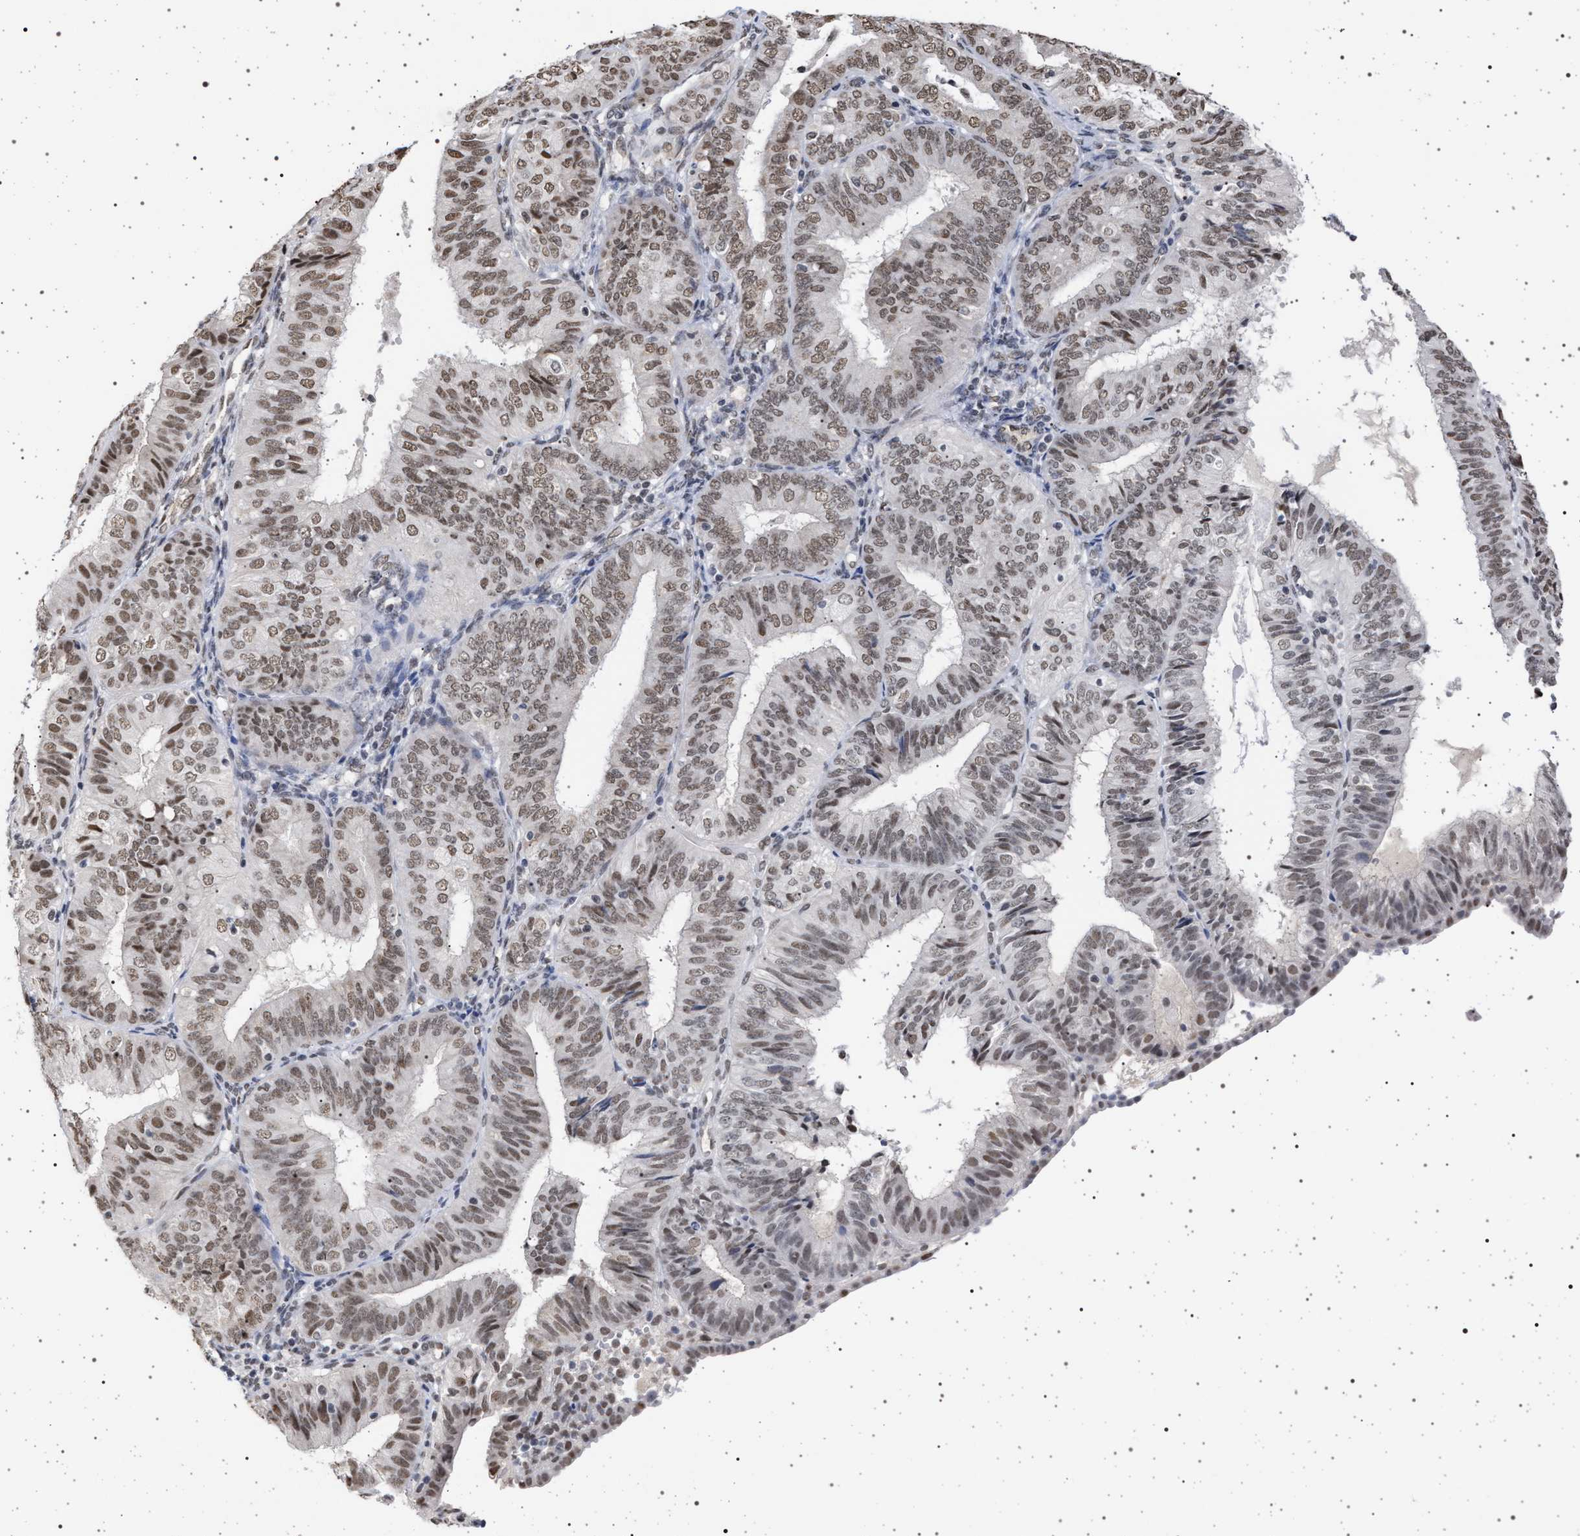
{"staining": {"intensity": "moderate", "quantity": ">75%", "location": "nuclear"}, "tissue": "endometrial cancer", "cell_type": "Tumor cells", "image_type": "cancer", "snomed": [{"axis": "morphology", "description": "Adenocarcinoma, NOS"}, {"axis": "topography", "description": "Endometrium"}], "caption": "This histopathology image exhibits endometrial cancer stained with immunohistochemistry to label a protein in brown. The nuclear of tumor cells show moderate positivity for the protein. Nuclei are counter-stained blue.", "gene": "PHF12", "patient": {"sex": "female", "age": 58}}